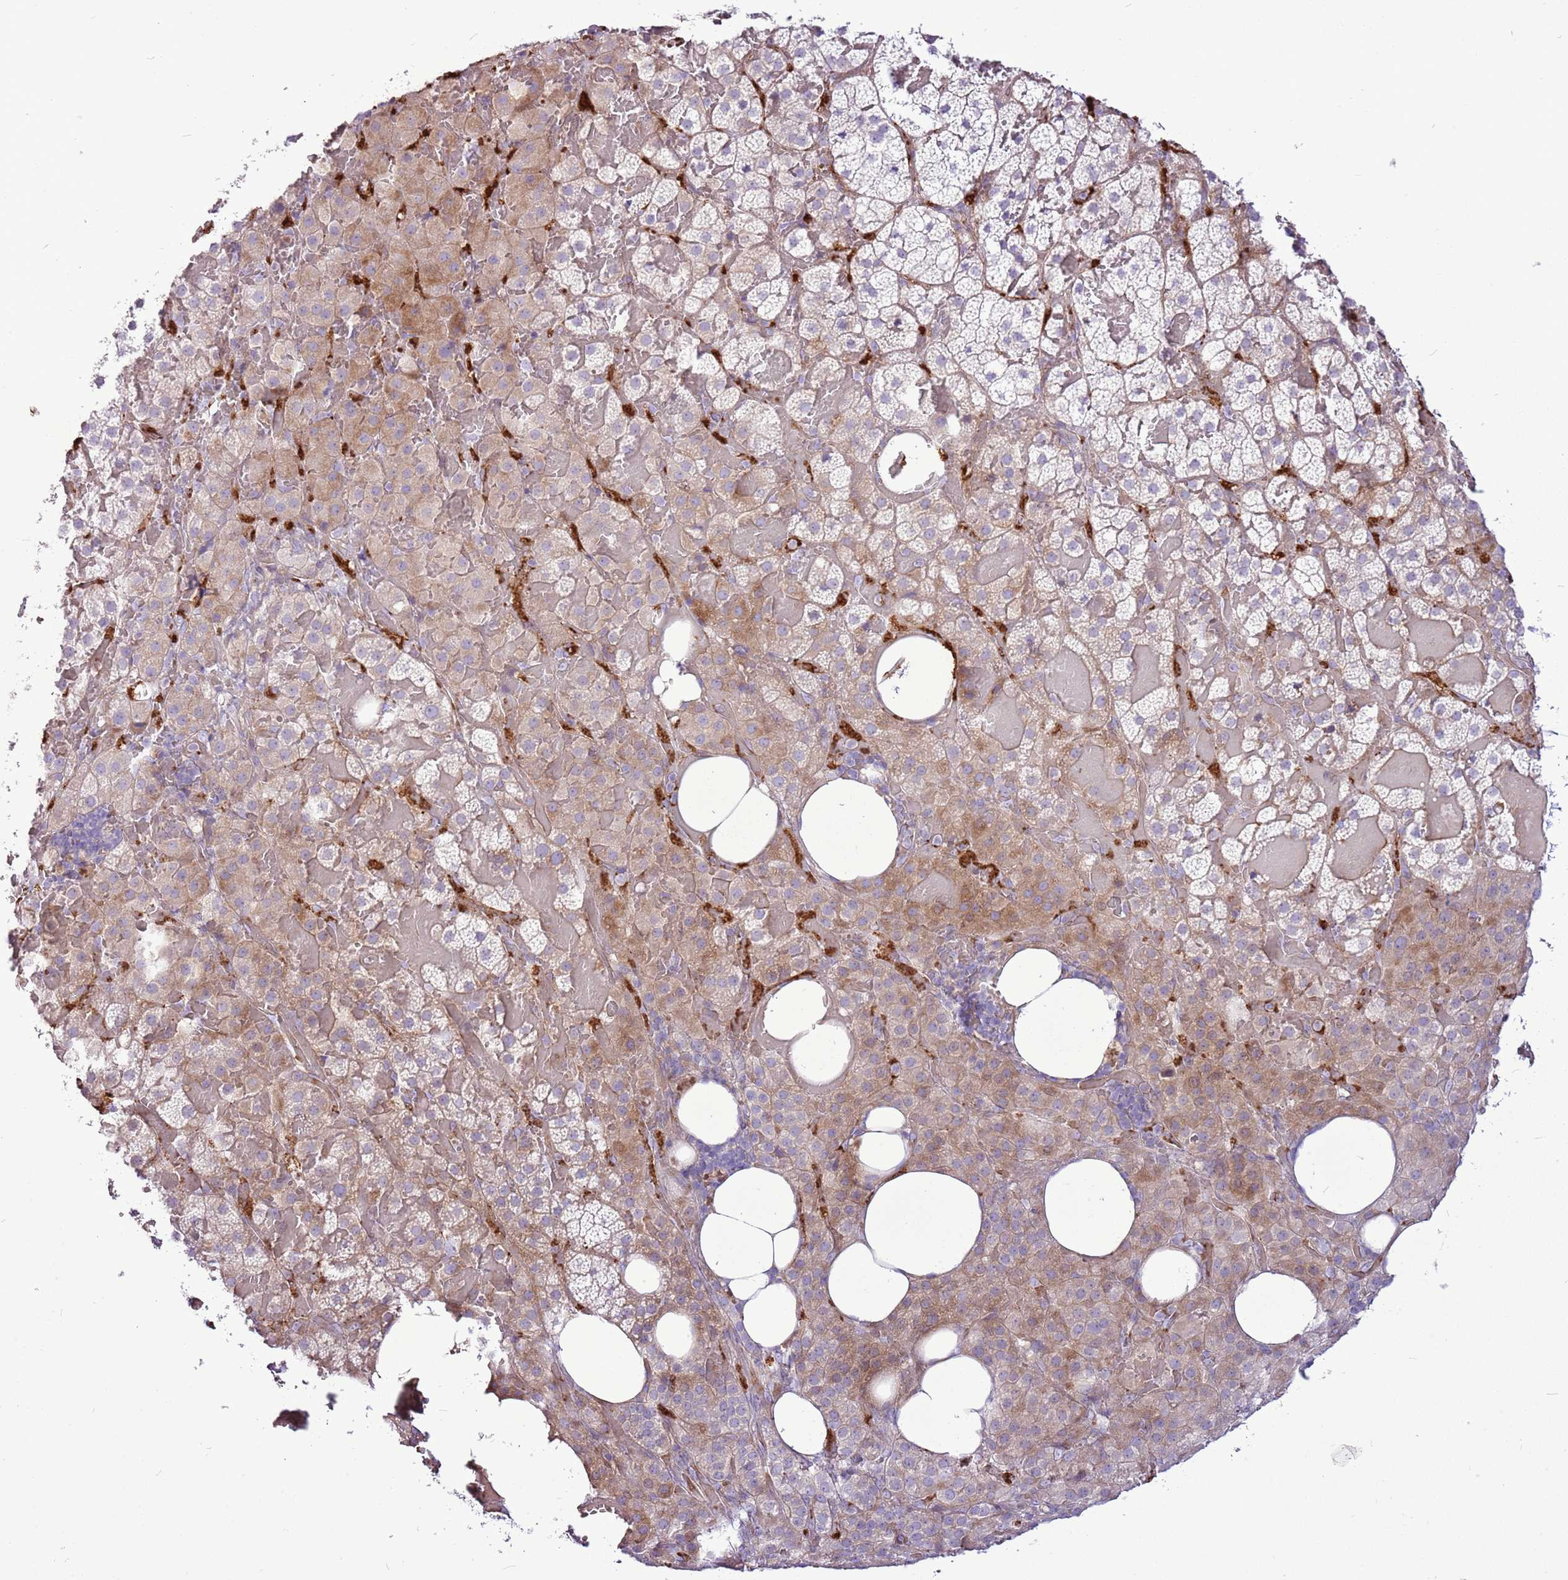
{"staining": {"intensity": "moderate", "quantity": "25%-75%", "location": "cytoplasmic/membranous"}, "tissue": "adrenal gland", "cell_type": "Glandular cells", "image_type": "normal", "snomed": [{"axis": "morphology", "description": "Normal tissue, NOS"}, {"axis": "topography", "description": "Adrenal gland"}], "caption": "Immunohistochemistry of benign adrenal gland displays medium levels of moderate cytoplasmic/membranous staining in about 25%-75% of glandular cells.", "gene": "CHAC2", "patient": {"sex": "female", "age": 59}}